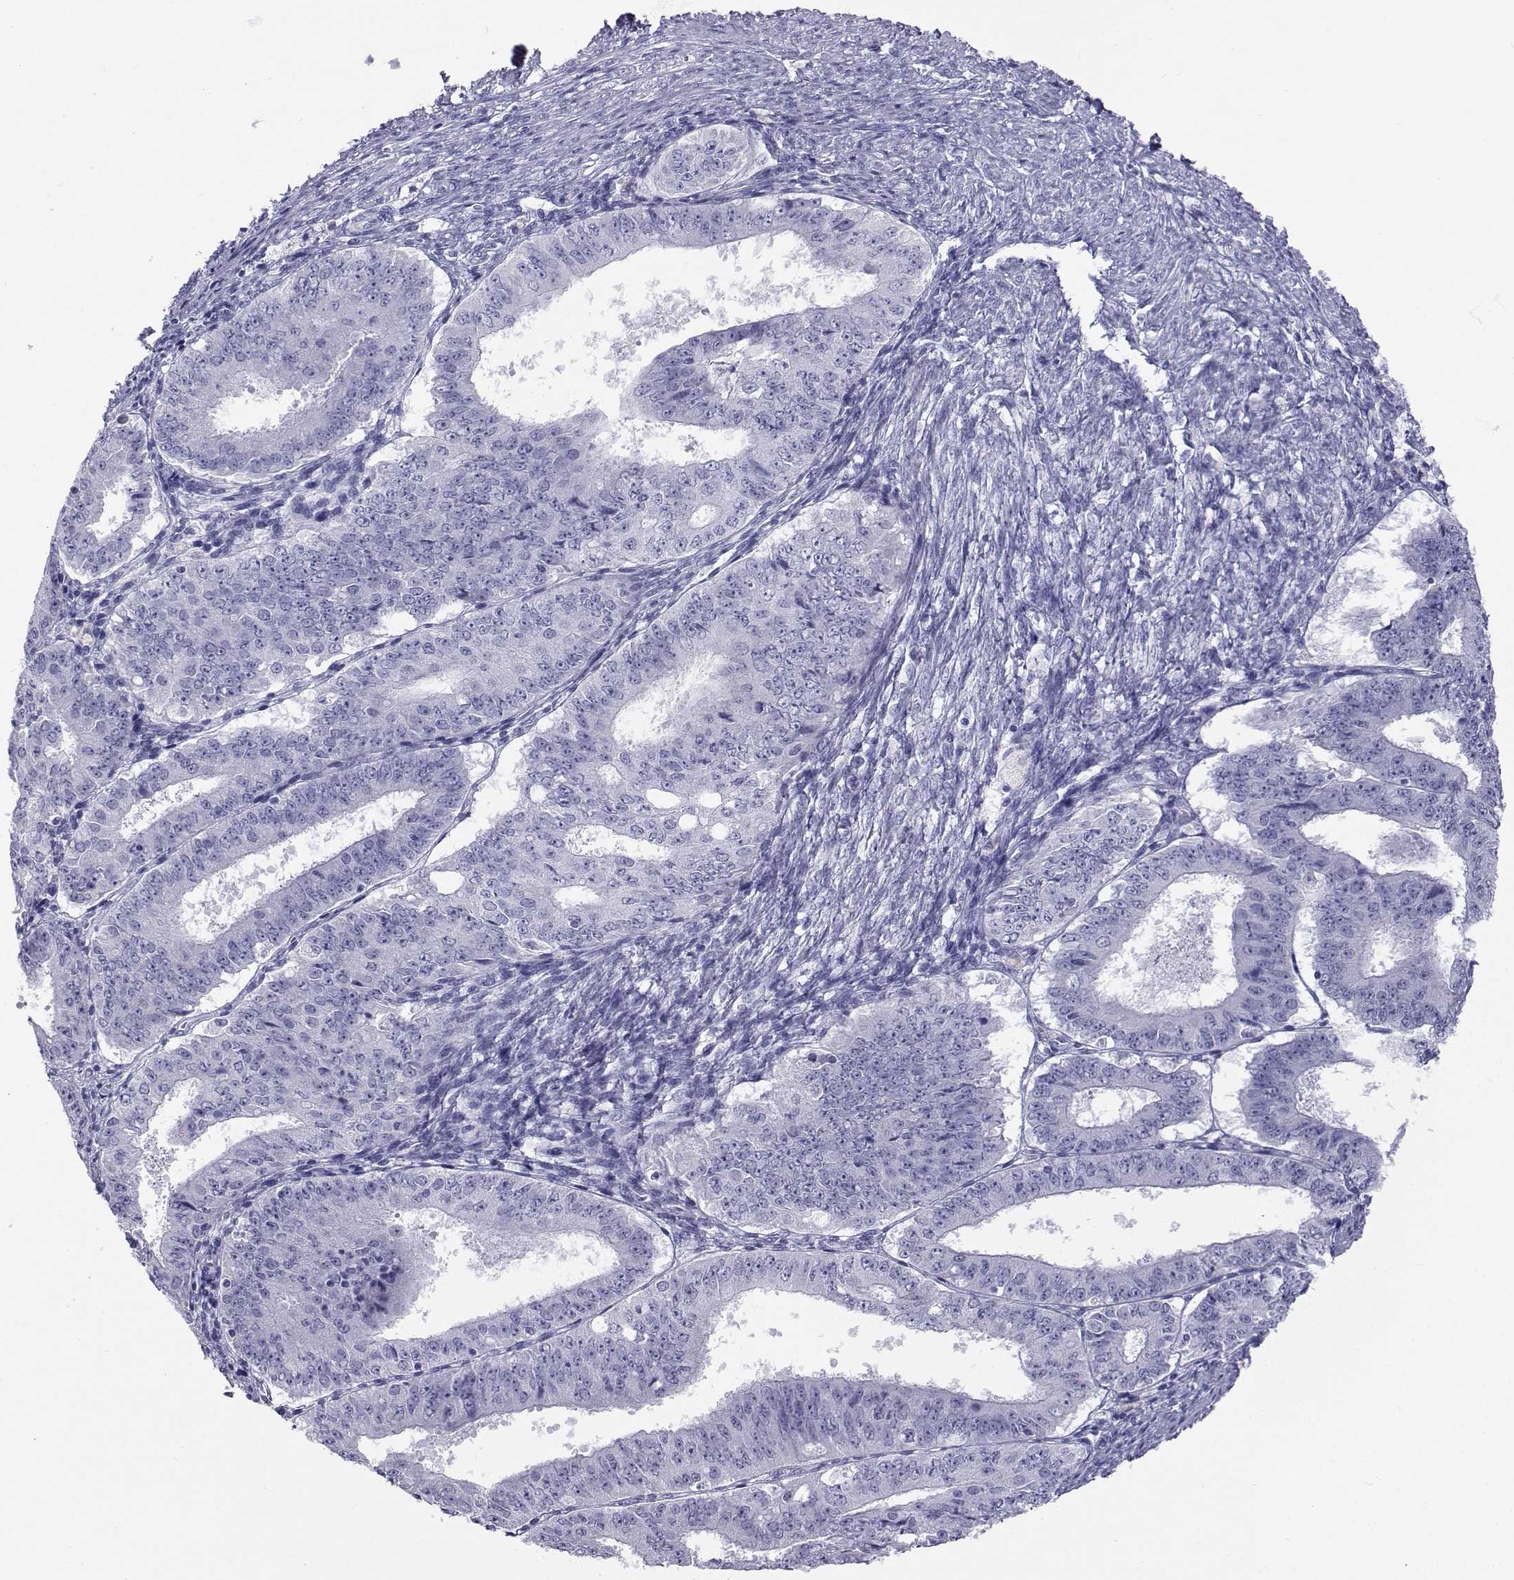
{"staining": {"intensity": "negative", "quantity": "none", "location": "none"}, "tissue": "ovarian cancer", "cell_type": "Tumor cells", "image_type": "cancer", "snomed": [{"axis": "morphology", "description": "Carcinoma, endometroid"}, {"axis": "topography", "description": "Ovary"}], "caption": "A micrograph of human endometroid carcinoma (ovarian) is negative for staining in tumor cells.", "gene": "SLC6A3", "patient": {"sex": "female", "age": 42}}